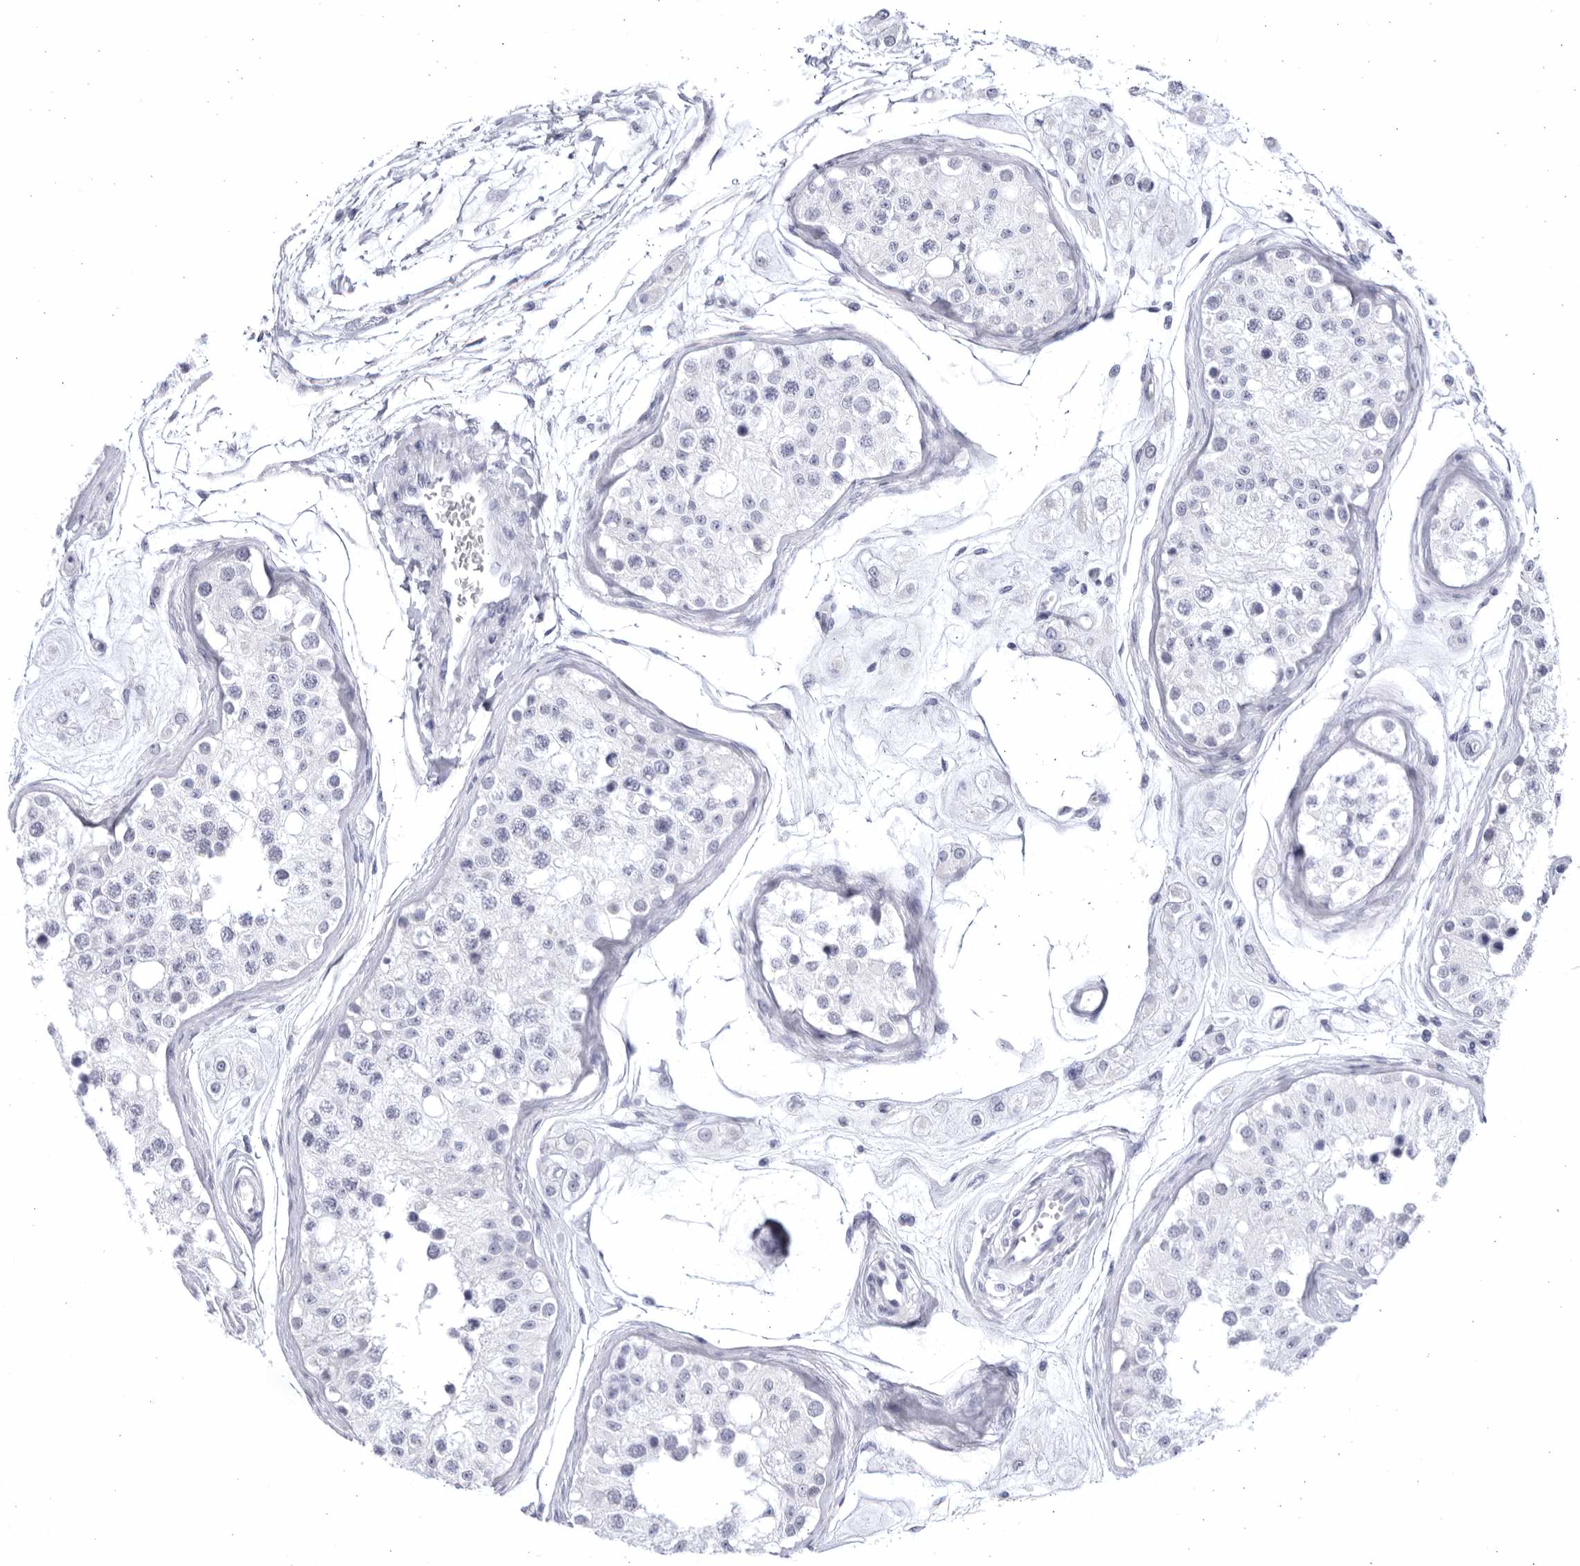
{"staining": {"intensity": "negative", "quantity": "none", "location": "none"}, "tissue": "testis", "cell_type": "Cells in seminiferous ducts", "image_type": "normal", "snomed": [{"axis": "morphology", "description": "Normal tissue, NOS"}, {"axis": "morphology", "description": "Adenocarcinoma, metastatic, NOS"}, {"axis": "topography", "description": "Testis"}], "caption": "This micrograph is of benign testis stained with immunohistochemistry (IHC) to label a protein in brown with the nuclei are counter-stained blue. There is no expression in cells in seminiferous ducts.", "gene": "CCDC181", "patient": {"sex": "male", "age": 26}}